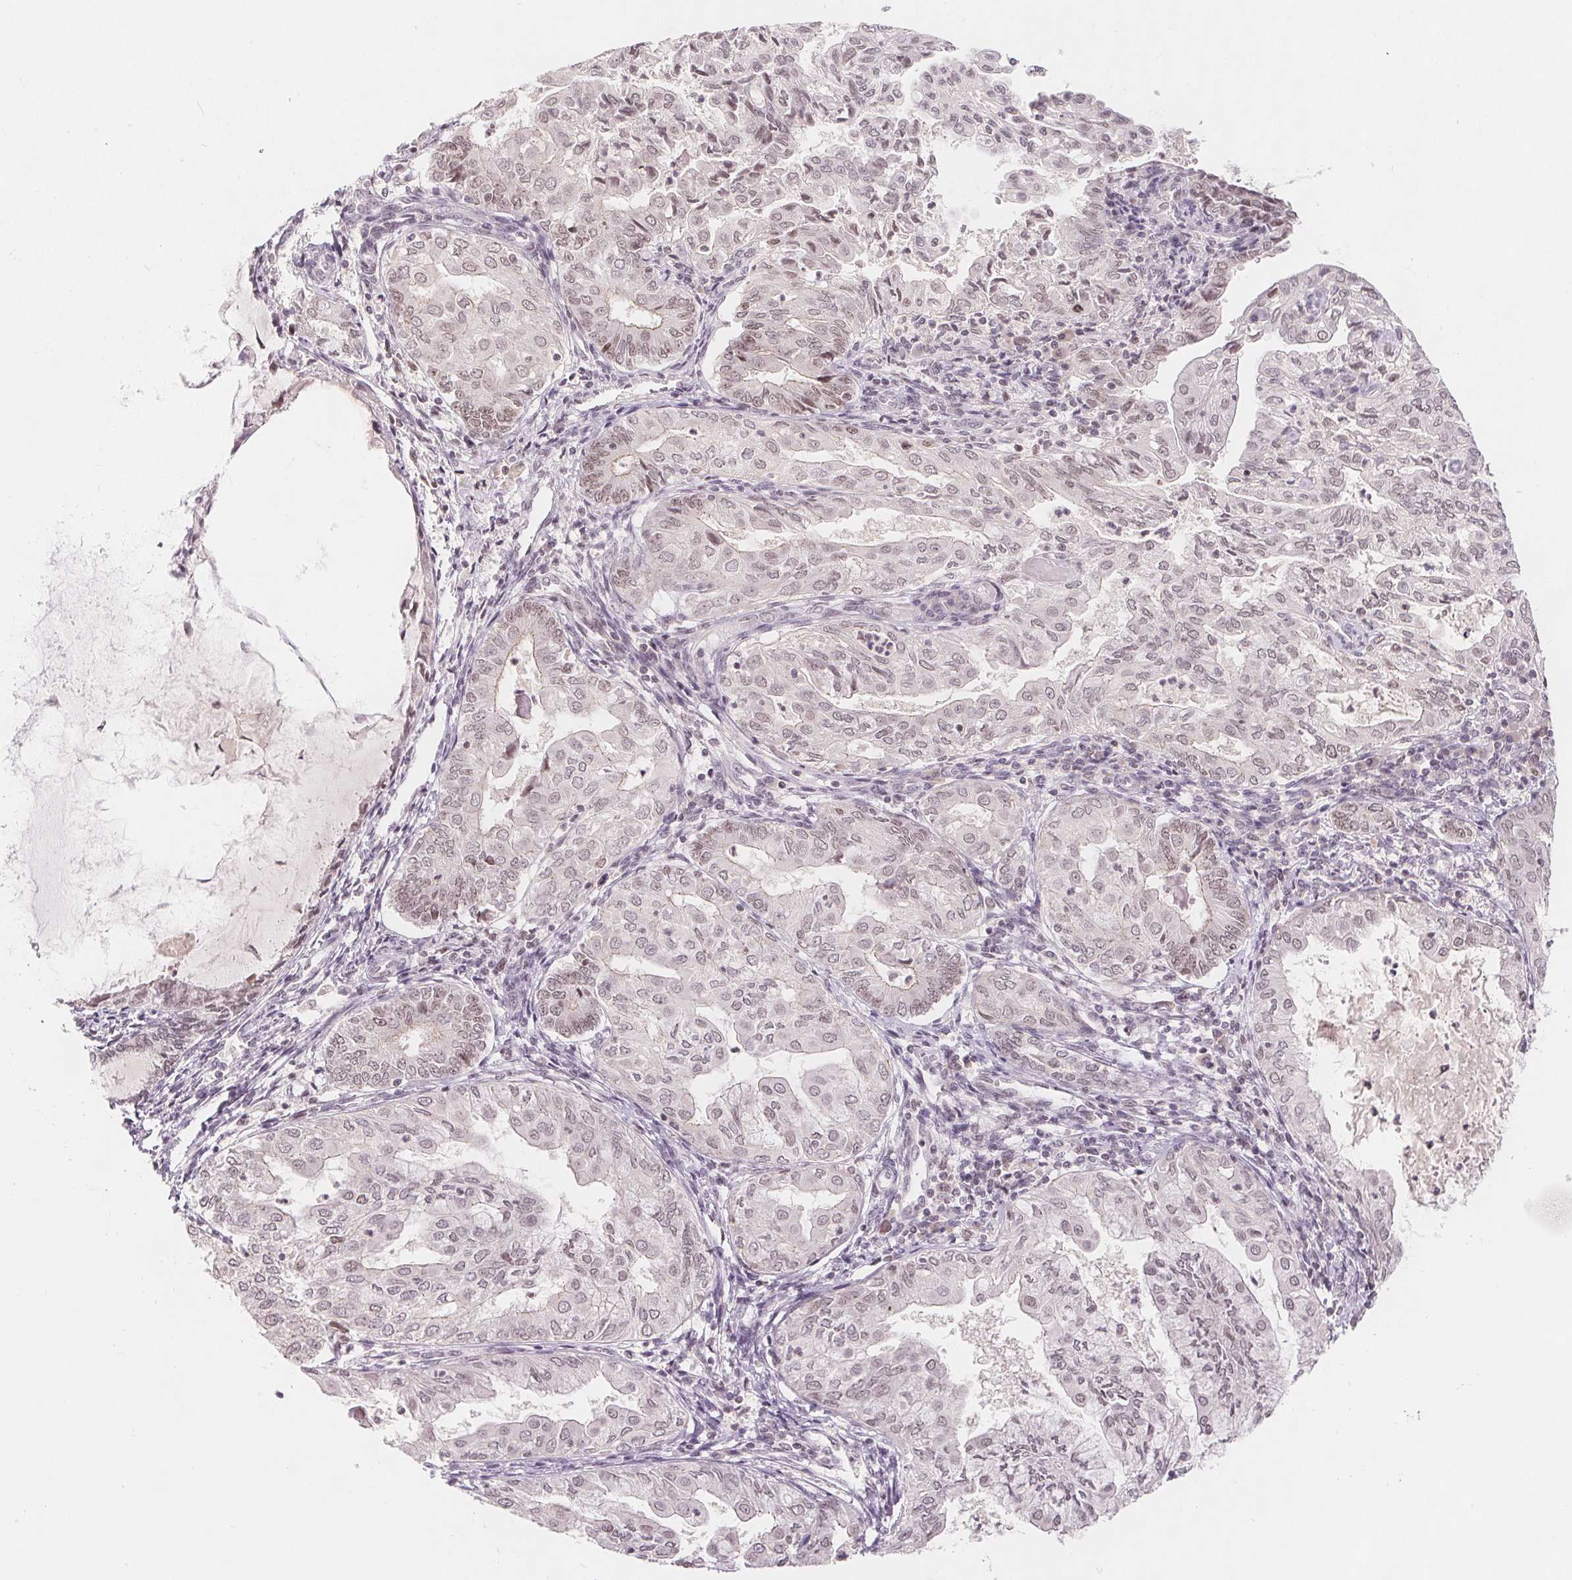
{"staining": {"intensity": "weak", "quantity": "<25%", "location": "nuclear"}, "tissue": "endometrial cancer", "cell_type": "Tumor cells", "image_type": "cancer", "snomed": [{"axis": "morphology", "description": "Adenocarcinoma, NOS"}, {"axis": "topography", "description": "Endometrium"}], "caption": "A photomicrograph of endometrial adenocarcinoma stained for a protein demonstrates no brown staining in tumor cells.", "gene": "DEK", "patient": {"sex": "female", "age": 68}}